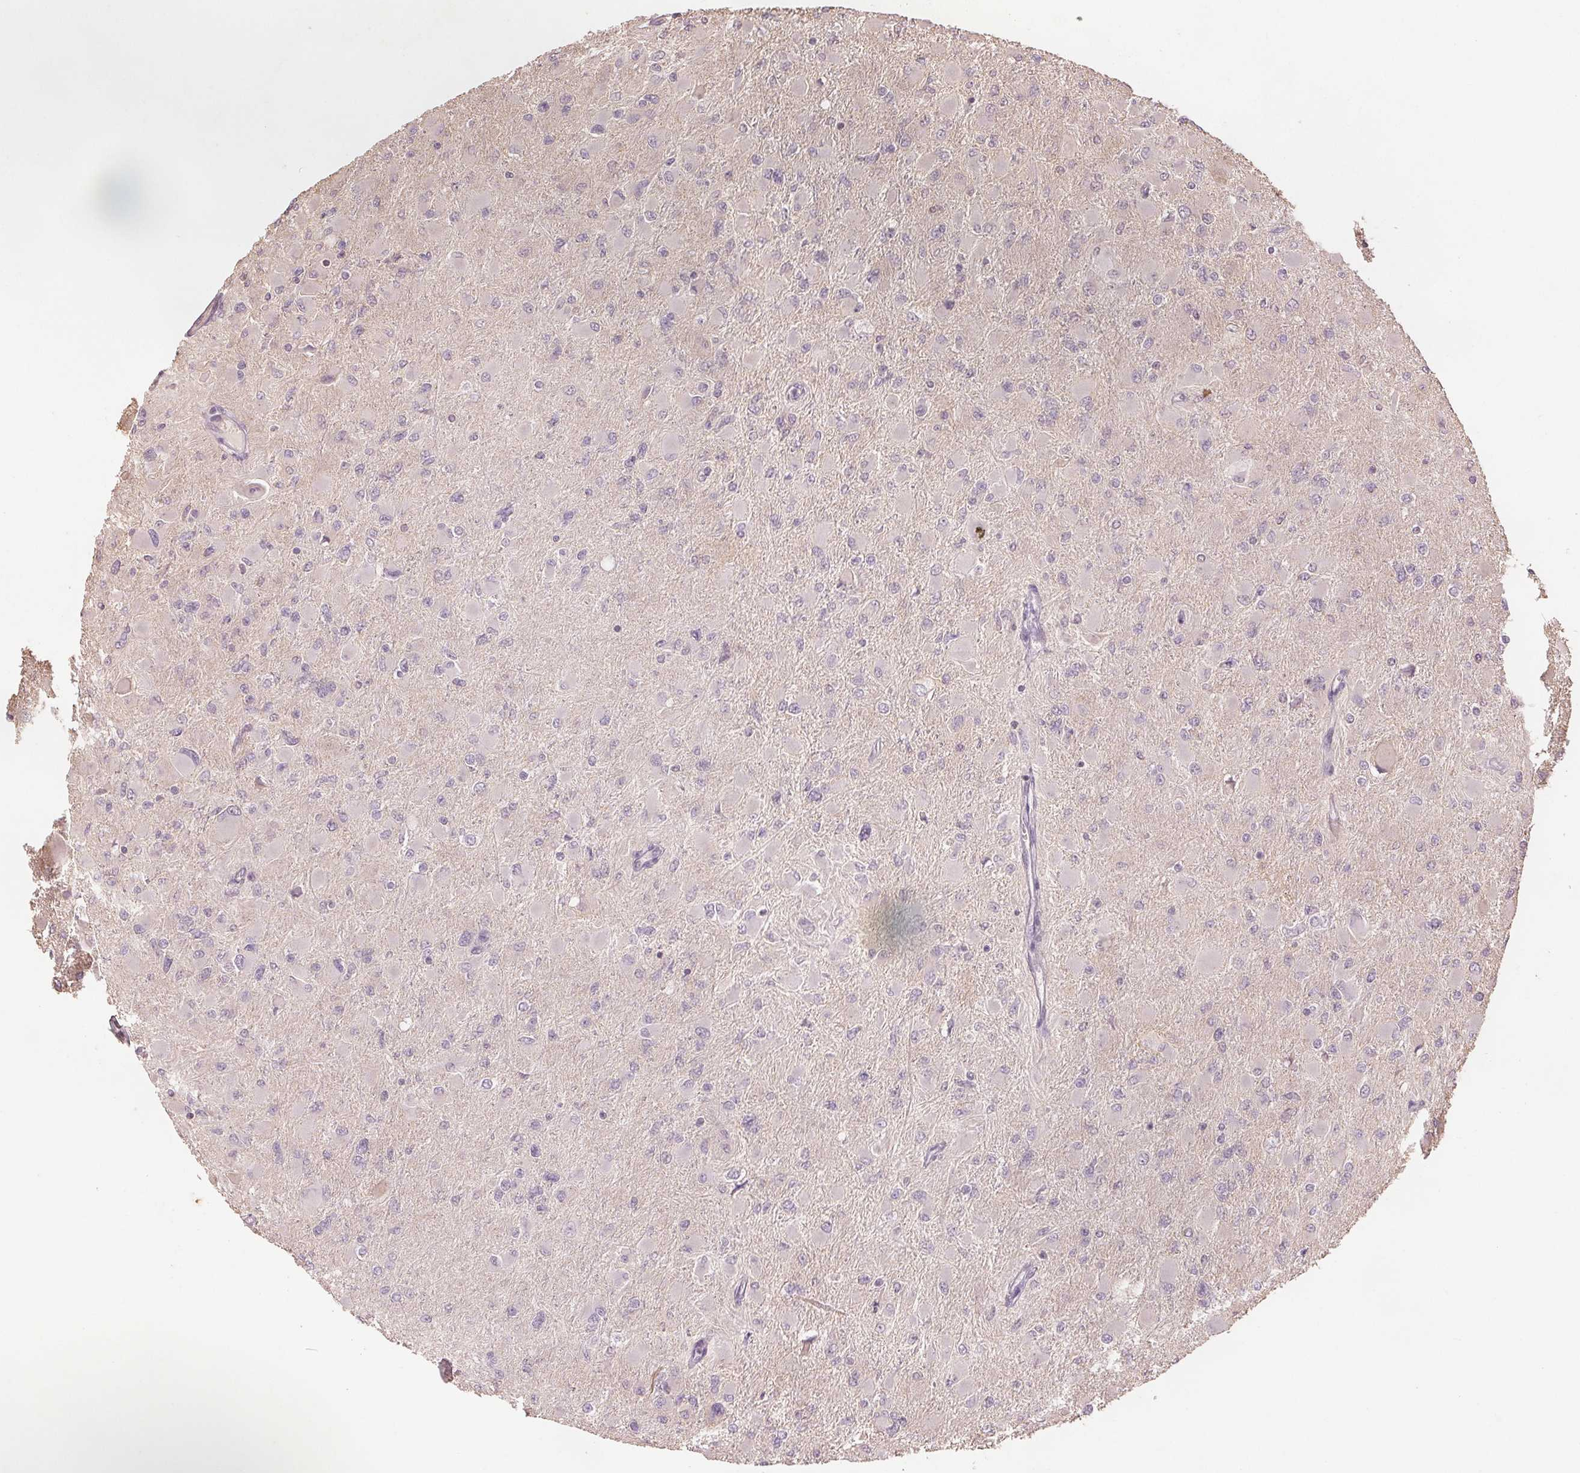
{"staining": {"intensity": "negative", "quantity": "none", "location": "none"}, "tissue": "glioma", "cell_type": "Tumor cells", "image_type": "cancer", "snomed": [{"axis": "morphology", "description": "Glioma, malignant, High grade"}, {"axis": "topography", "description": "Cerebral cortex"}], "caption": "DAB immunohistochemical staining of malignant glioma (high-grade) exhibits no significant staining in tumor cells. Nuclei are stained in blue.", "gene": "COX14", "patient": {"sex": "female", "age": 36}}